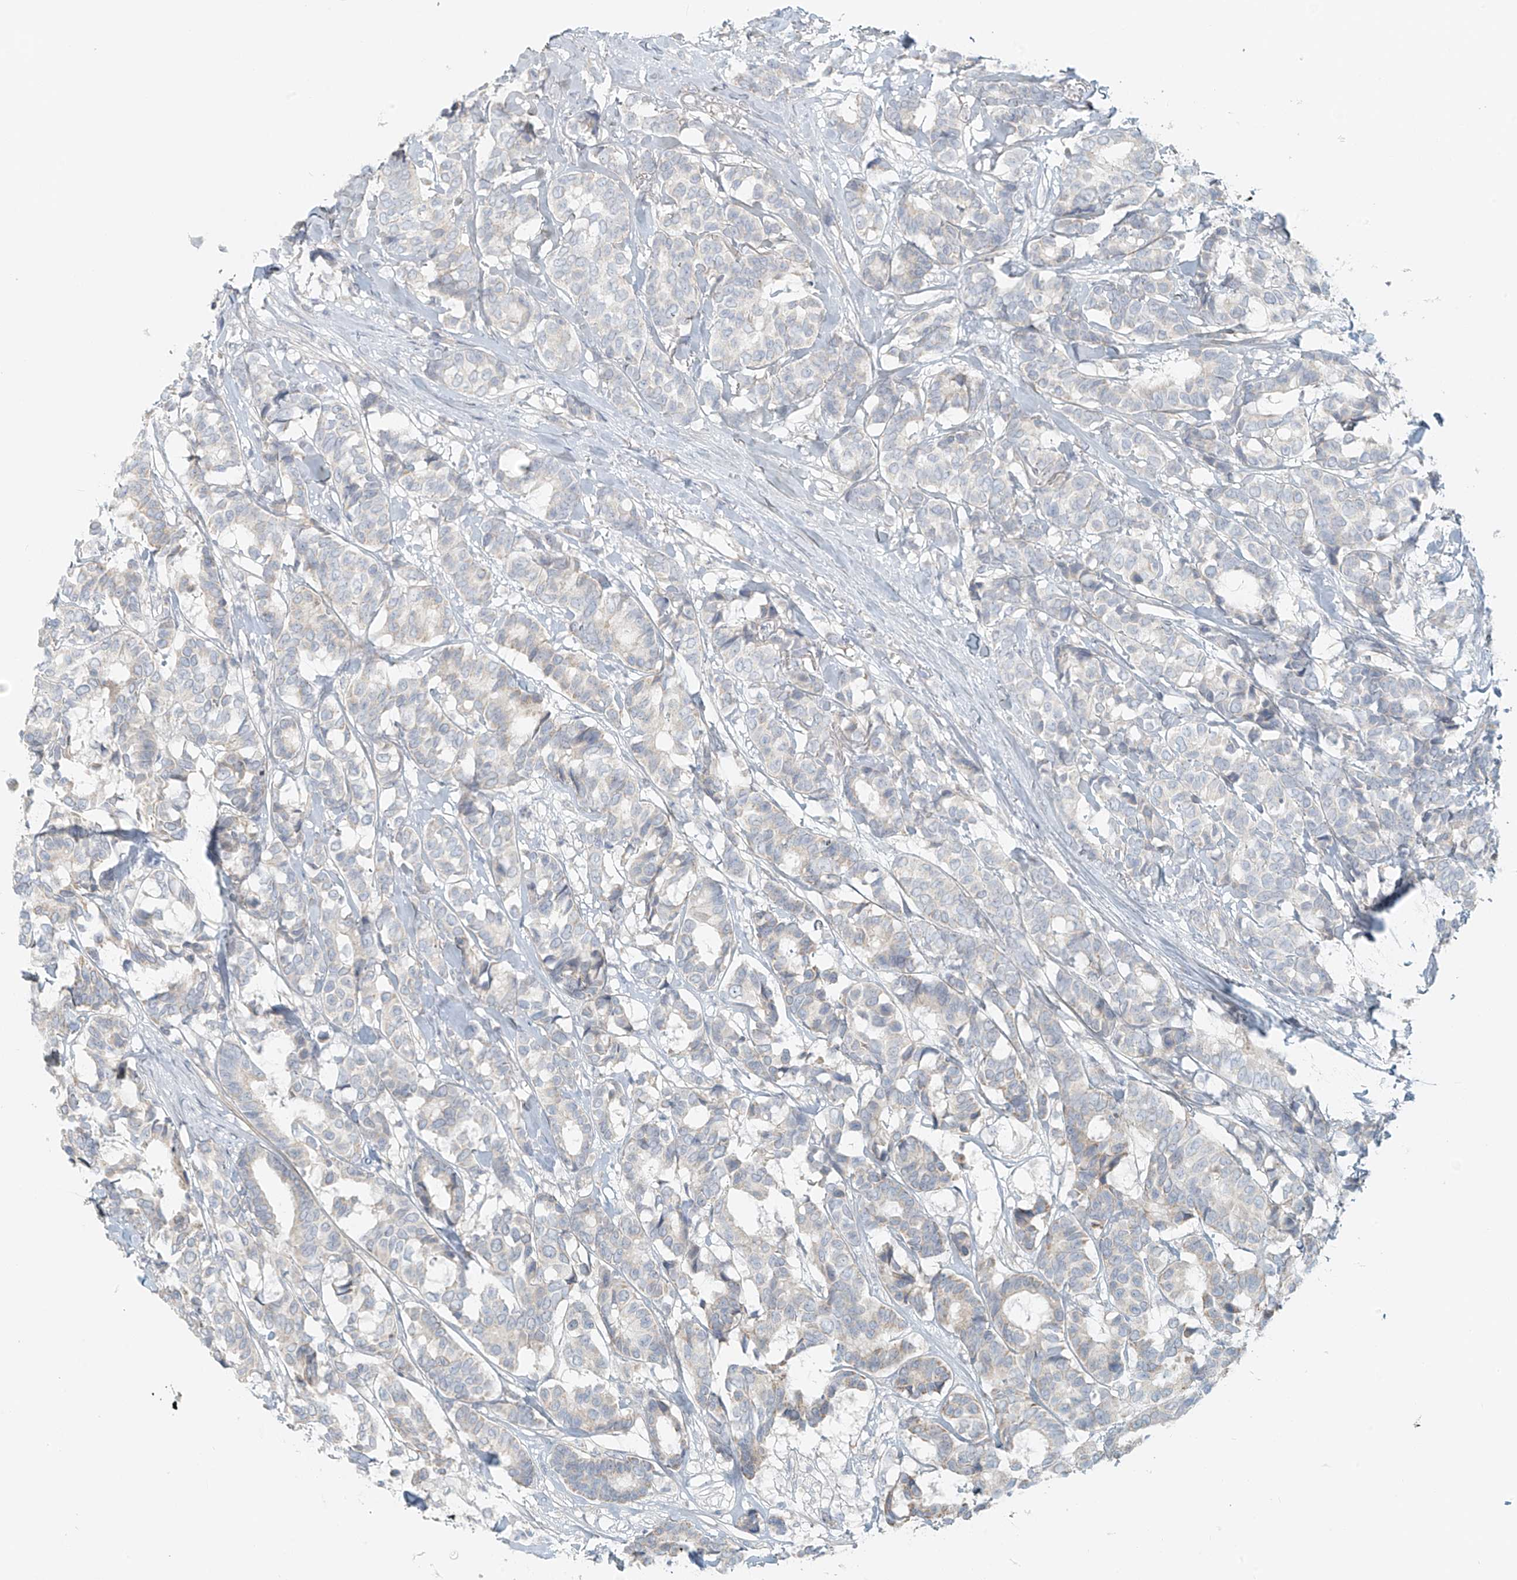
{"staining": {"intensity": "negative", "quantity": "none", "location": "none"}, "tissue": "breast cancer", "cell_type": "Tumor cells", "image_type": "cancer", "snomed": [{"axis": "morphology", "description": "Duct carcinoma"}, {"axis": "topography", "description": "Breast"}], "caption": "This histopathology image is of breast cancer stained with immunohistochemistry (IHC) to label a protein in brown with the nuclei are counter-stained blue. There is no expression in tumor cells.", "gene": "UST", "patient": {"sex": "female", "age": 87}}